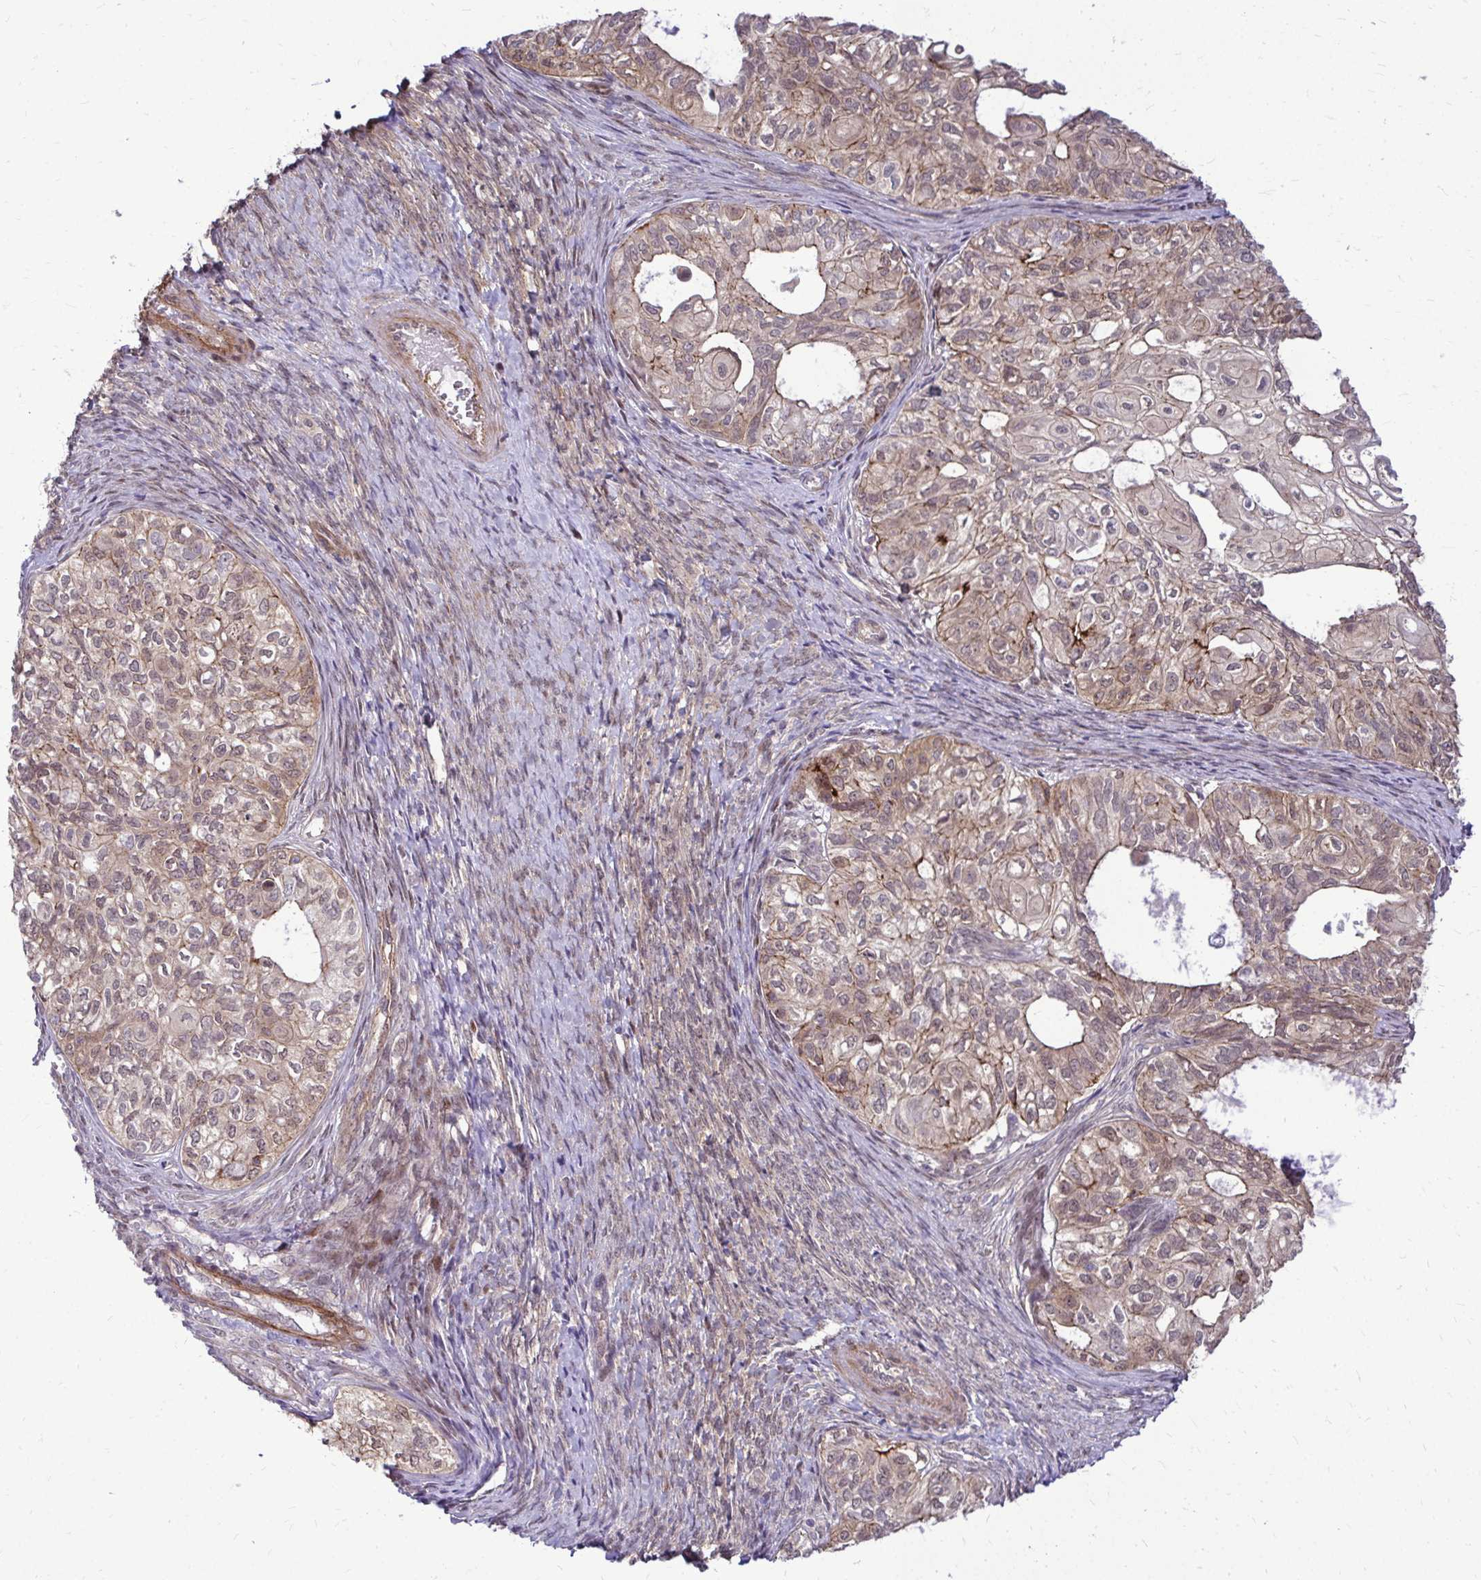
{"staining": {"intensity": "moderate", "quantity": "25%-75%", "location": "cytoplasmic/membranous"}, "tissue": "ovarian cancer", "cell_type": "Tumor cells", "image_type": "cancer", "snomed": [{"axis": "morphology", "description": "Carcinoma, endometroid"}, {"axis": "topography", "description": "Ovary"}], "caption": "Protein expression analysis of human endometroid carcinoma (ovarian) reveals moderate cytoplasmic/membranous expression in approximately 25%-75% of tumor cells.", "gene": "TRIP6", "patient": {"sex": "female", "age": 64}}